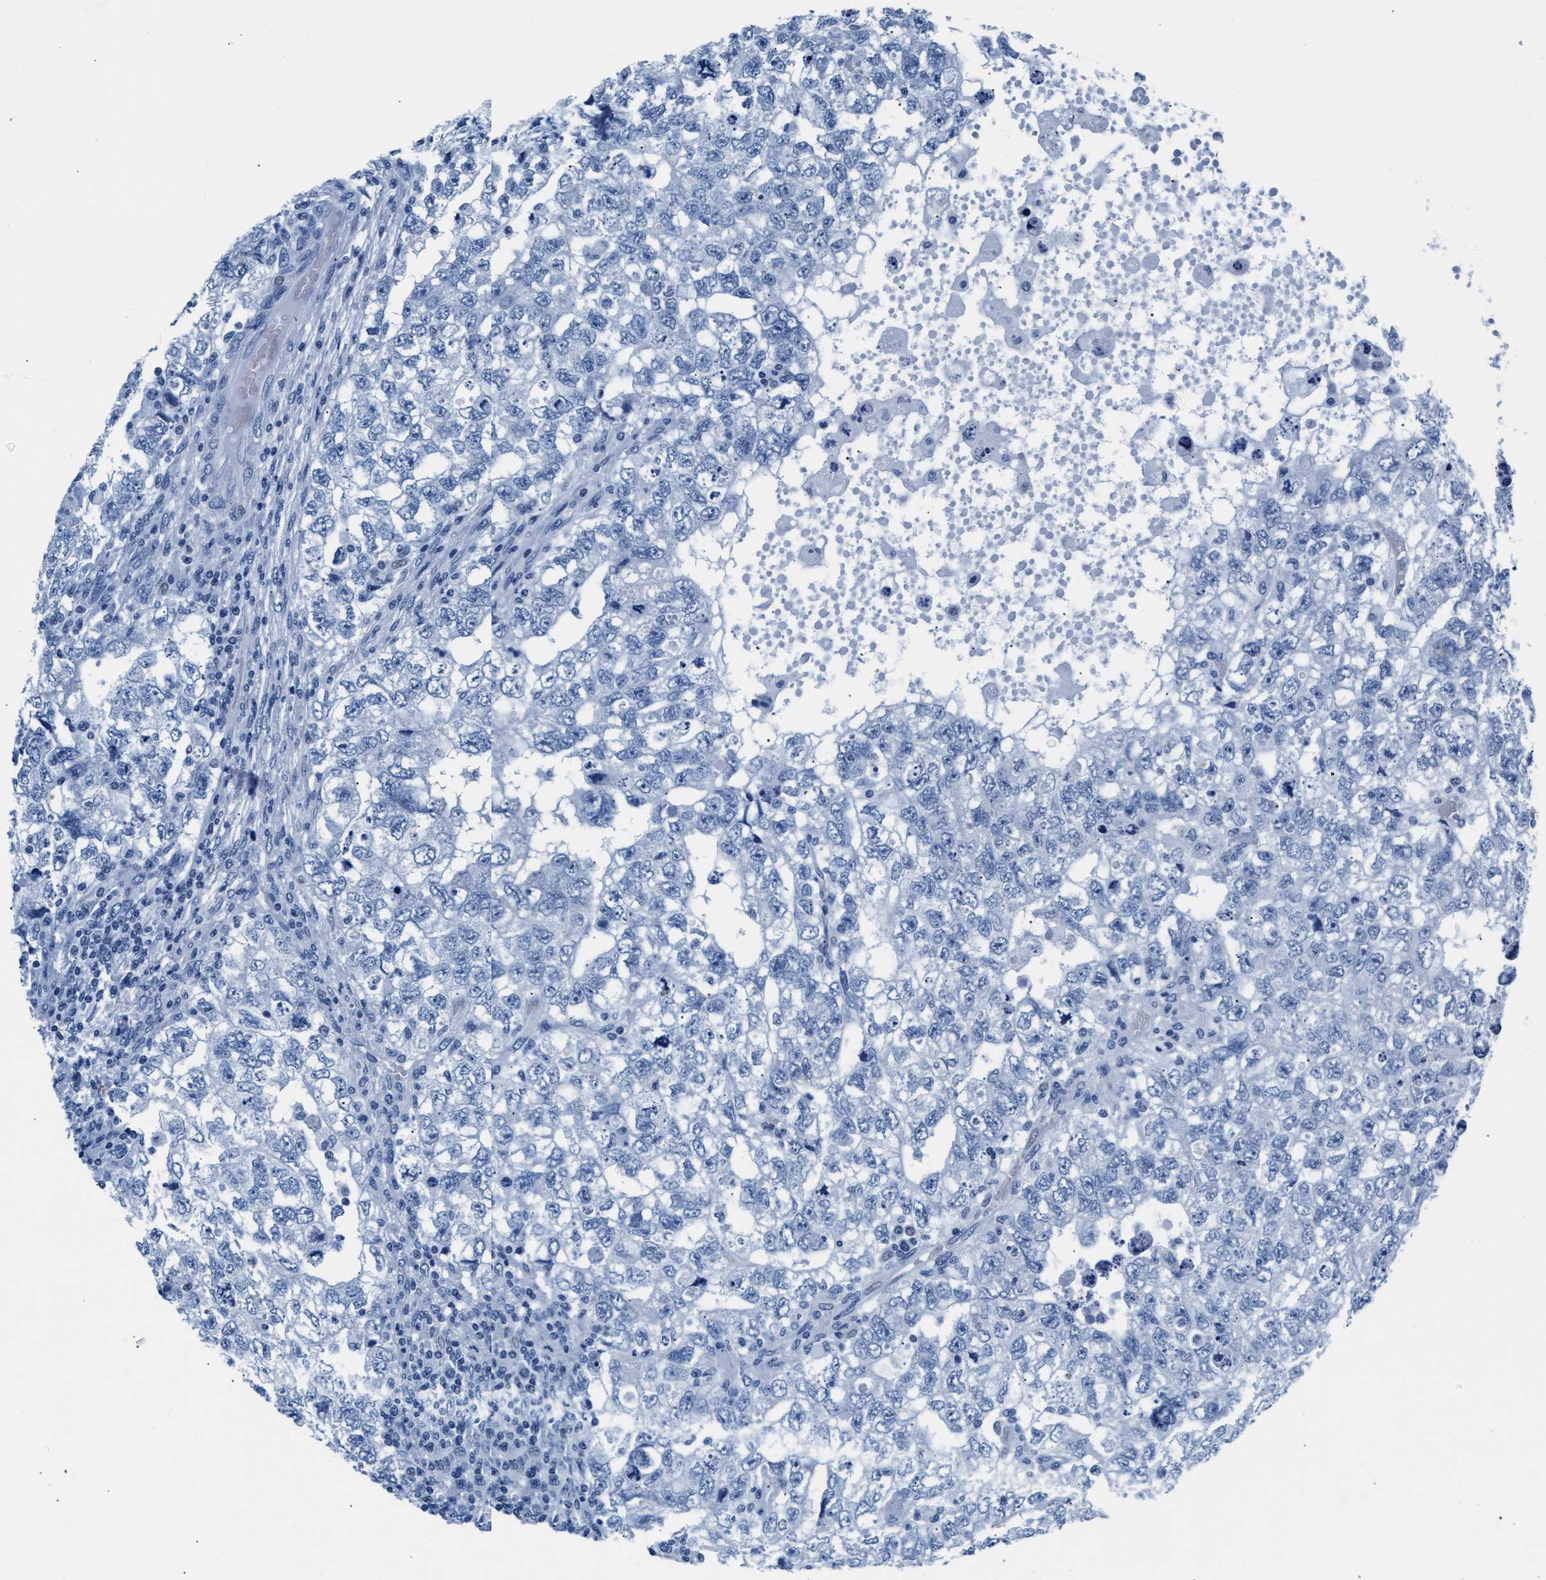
{"staining": {"intensity": "negative", "quantity": "none", "location": "none"}, "tissue": "testis cancer", "cell_type": "Tumor cells", "image_type": "cancer", "snomed": [{"axis": "morphology", "description": "Carcinoma, Embryonal, NOS"}, {"axis": "topography", "description": "Testis"}], "caption": "Protein analysis of testis cancer (embryonal carcinoma) demonstrates no significant positivity in tumor cells.", "gene": "MMP8", "patient": {"sex": "male", "age": 36}}